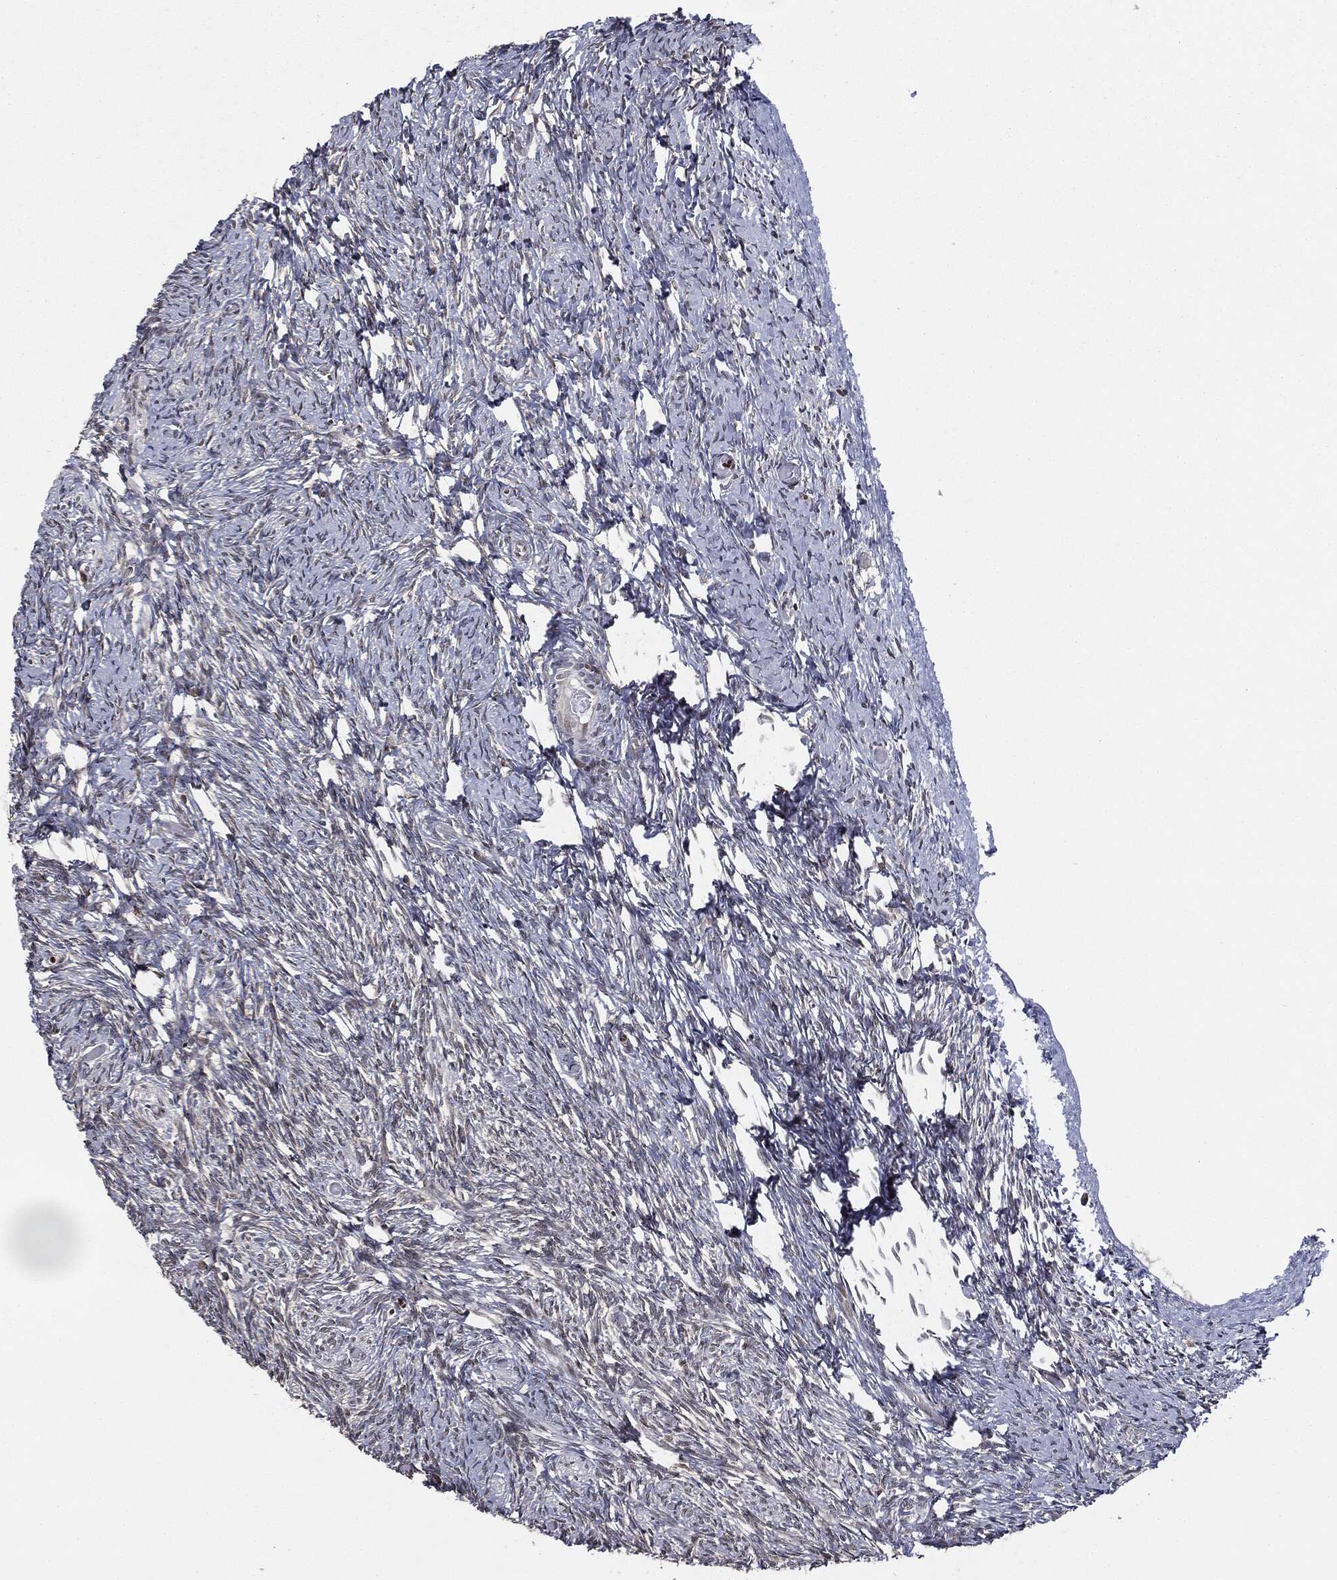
{"staining": {"intensity": "negative", "quantity": "none", "location": "none"}, "tissue": "ovary", "cell_type": "Follicle cells", "image_type": "normal", "snomed": [{"axis": "morphology", "description": "Normal tissue, NOS"}, {"axis": "topography", "description": "Ovary"}], "caption": "High power microscopy micrograph of an immunohistochemistry (IHC) histopathology image of unremarkable ovary, revealing no significant staining in follicle cells. (DAB immunohistochemistry (IHC), high magnification).", "gene": "TBC1D22A", "patient": {"sex": "female", "age": 39}}